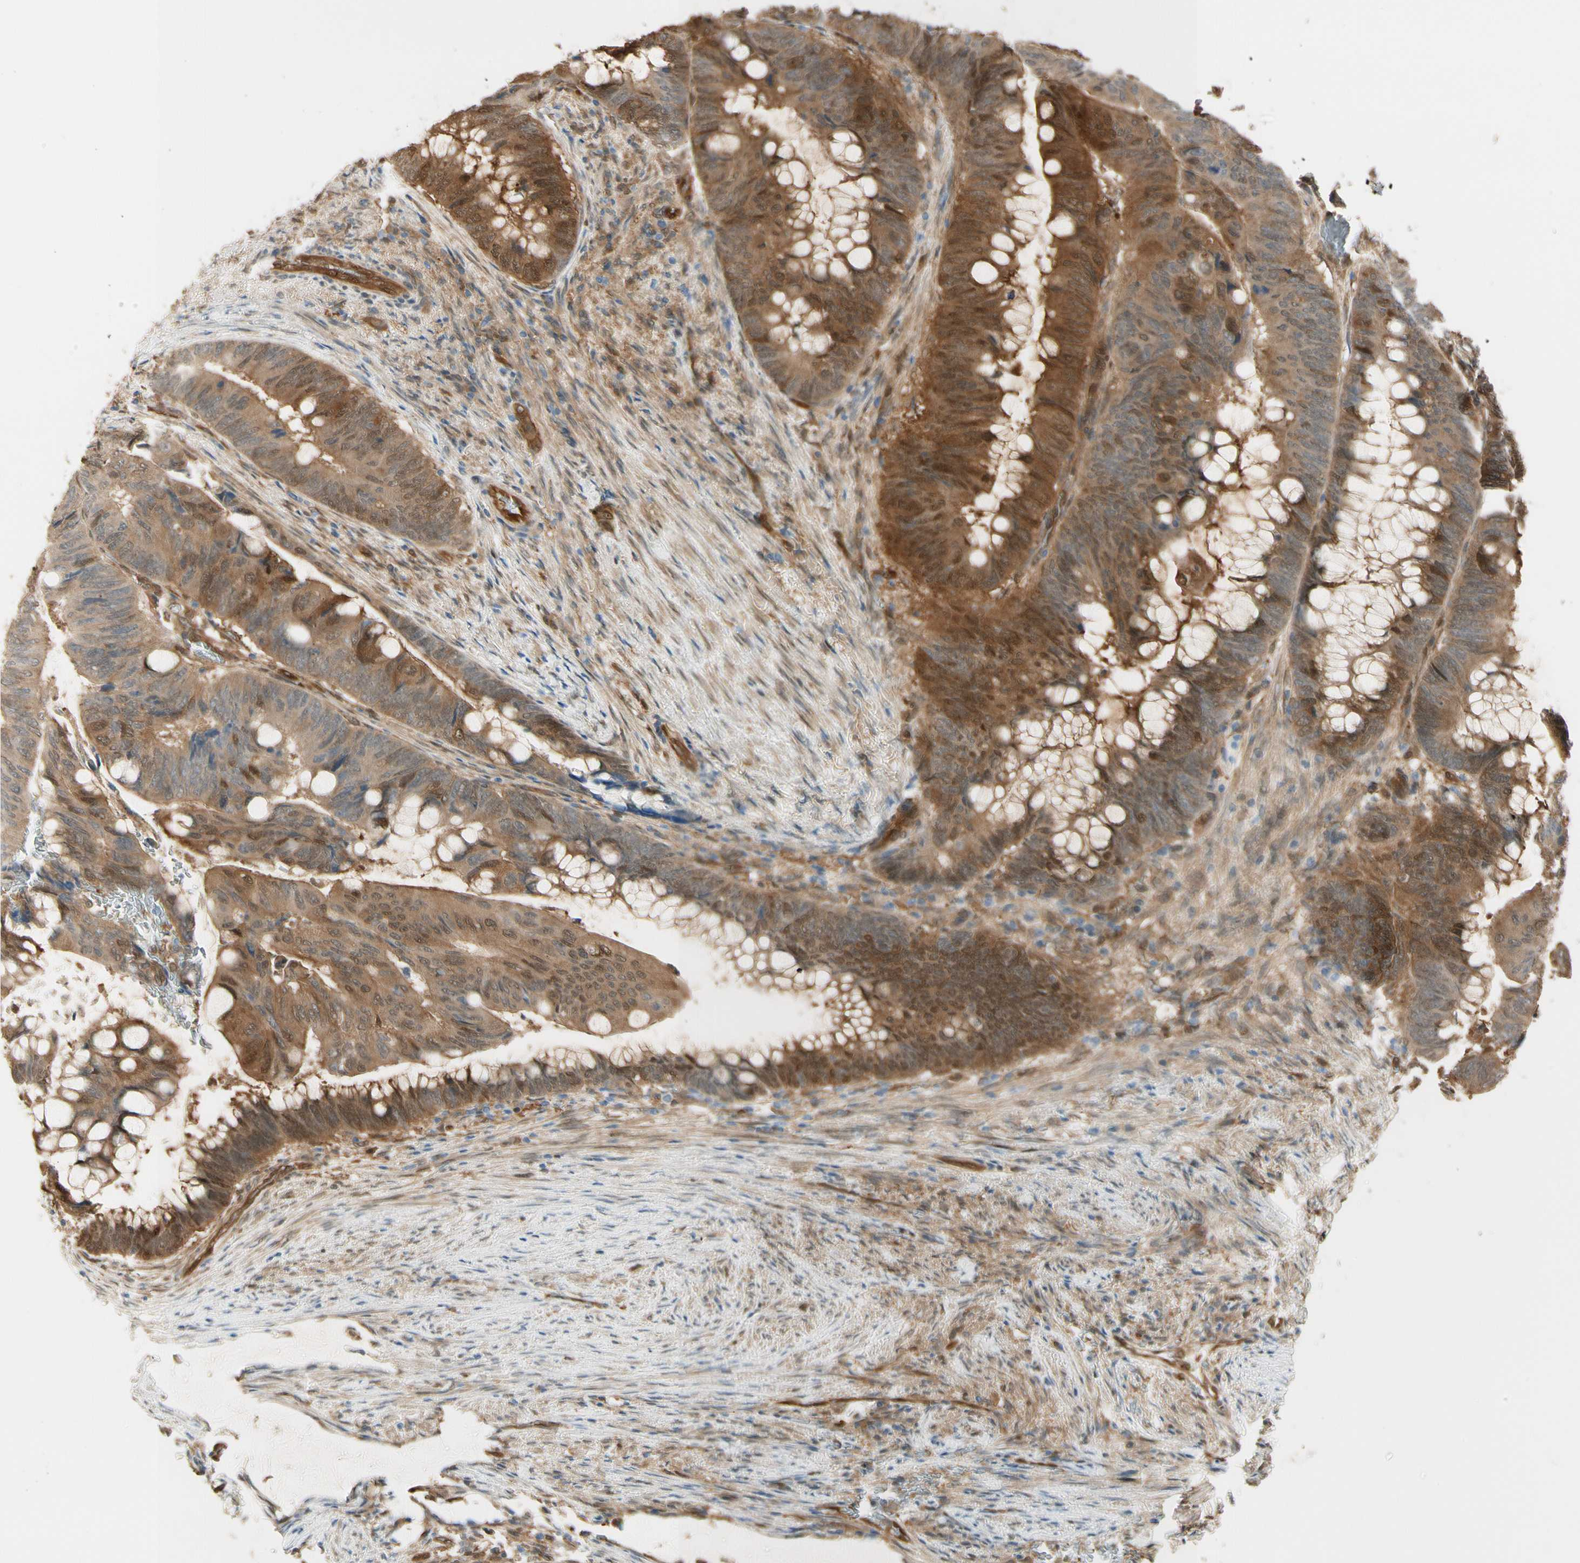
{"staining": {"intensity": "moderate", "quantity": ">75%", "location": "cytoplasmic/membranous,nuclear"}, "tissue": "colorectal cancer", "cell_type": "Tumor cells", "image_type": "cancer", "snomed": [{"axis": "morphology", "description": "Normal tissue, NOS"}, {"axis": "morphology", "description": "Adenocarcinoma, NOS"}, {"axis": "topography", "description": "Rectum"}, {"axis": "topography", "description": "Peripheral nerve tissue"}], "caption": "Immunohistochemistry photomicrograph of human colorectal cancer stained for a protein (brown), which demonstrates medium levels of moderate cytoplasmic/membranous and nuclear positivity in approximately >75% of tumor cells.", "gene": "SERPINB6", "patient": {"sex": "male", "age": 92}}